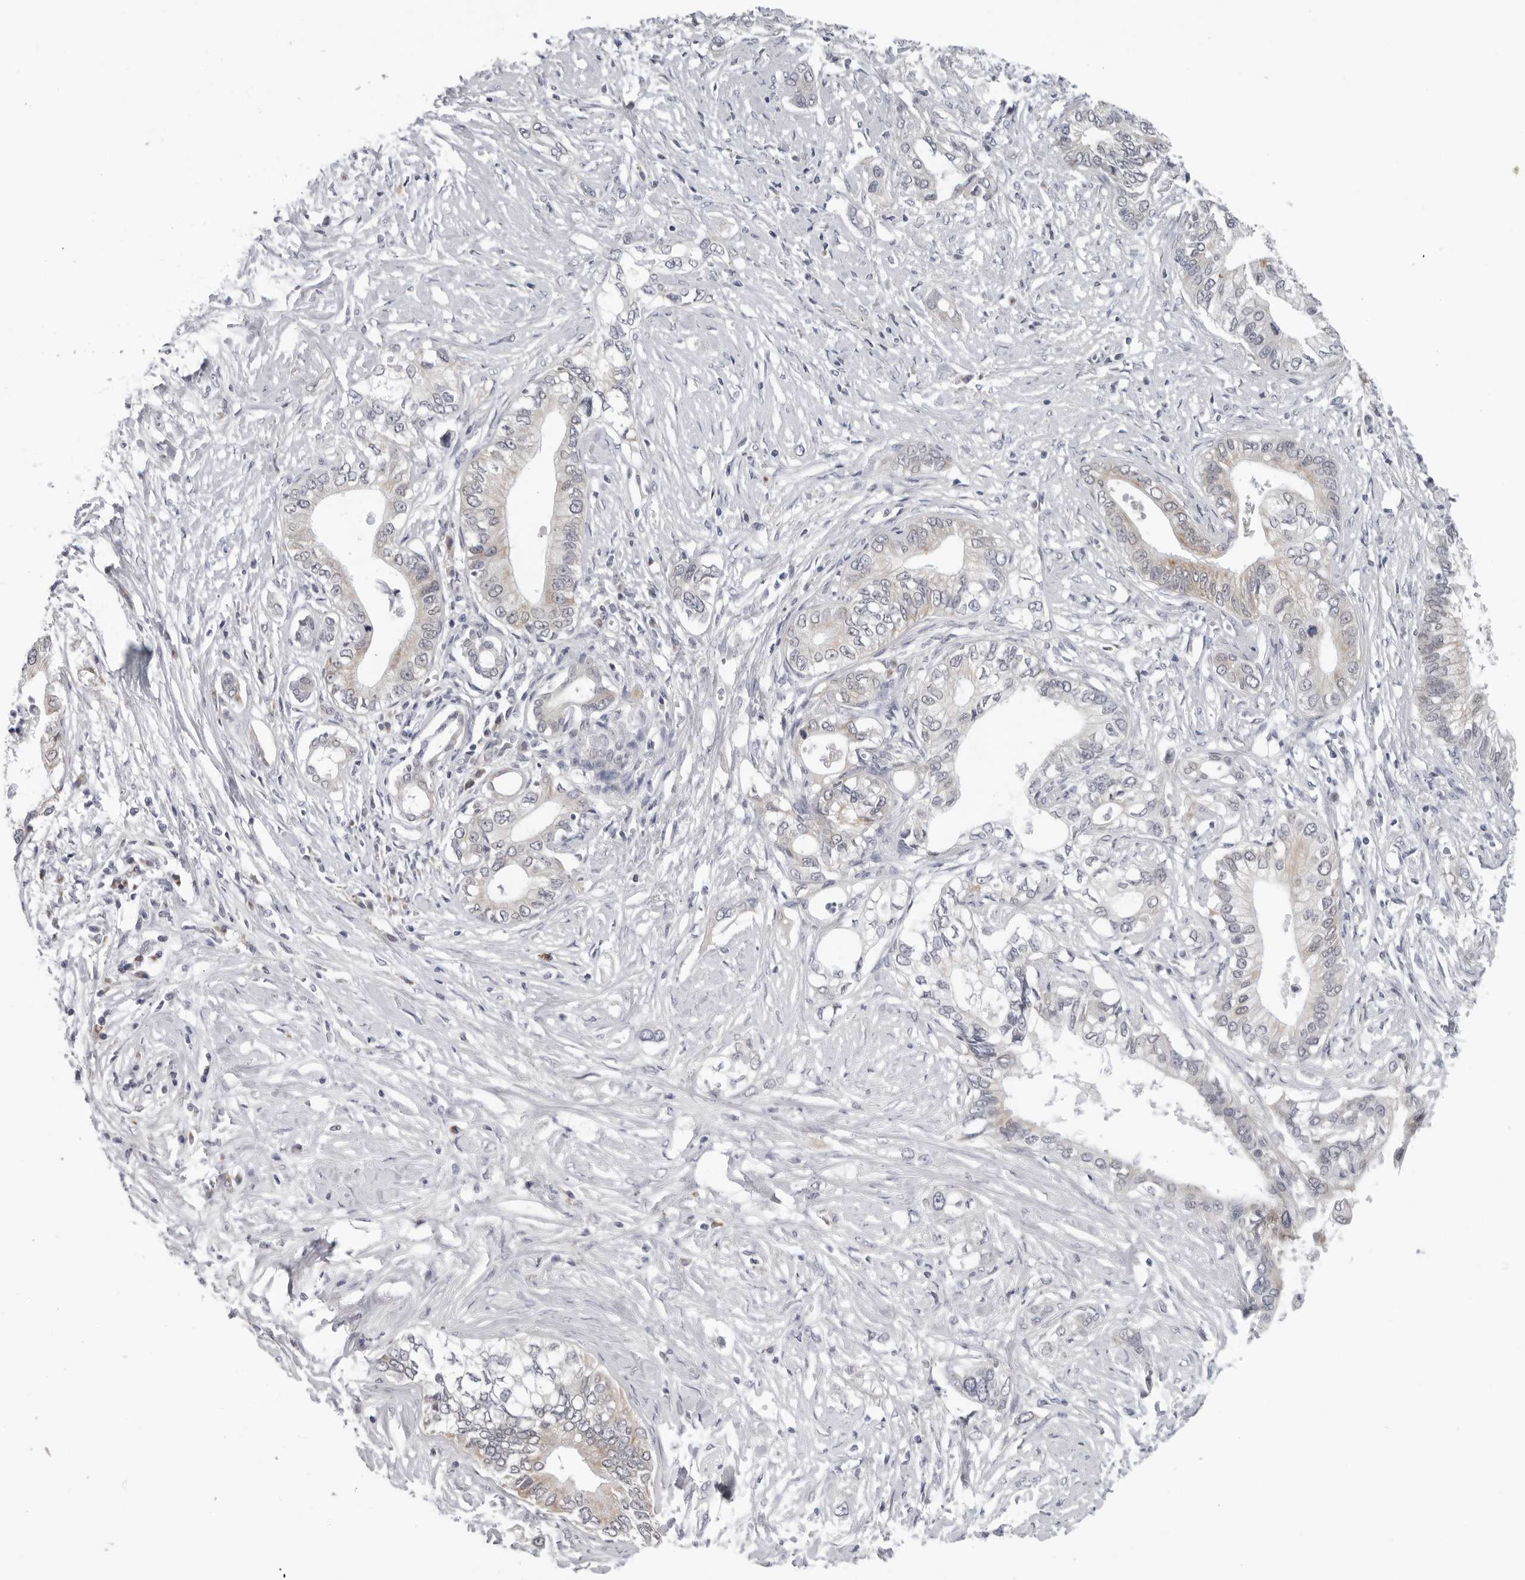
{"staining": {"intensity": "weak", "quantity": "<25%", "location": "cytoplasmic/membranous"}, "tissue": "pancreatic cancer", "cell_type": "Tumor cells", "image_type": "cancer", "snomed": [{"axis": "morphology", "description": "Normal tissue, NOS"}, {"axis": "morphology", "description": "Adenocarcinoma, NOS"}, {"axis": "topography", "description": "Pancreas"}, {"axis": "topography", "description": "Peripheral nerve tissue"}], "caption": "An image of pancreatic adenocarcinoma stained for a protein reveals no brown staining in tumor cells.", "gene": "CPT2", "patient": {"sex": "male", "age": 59}}